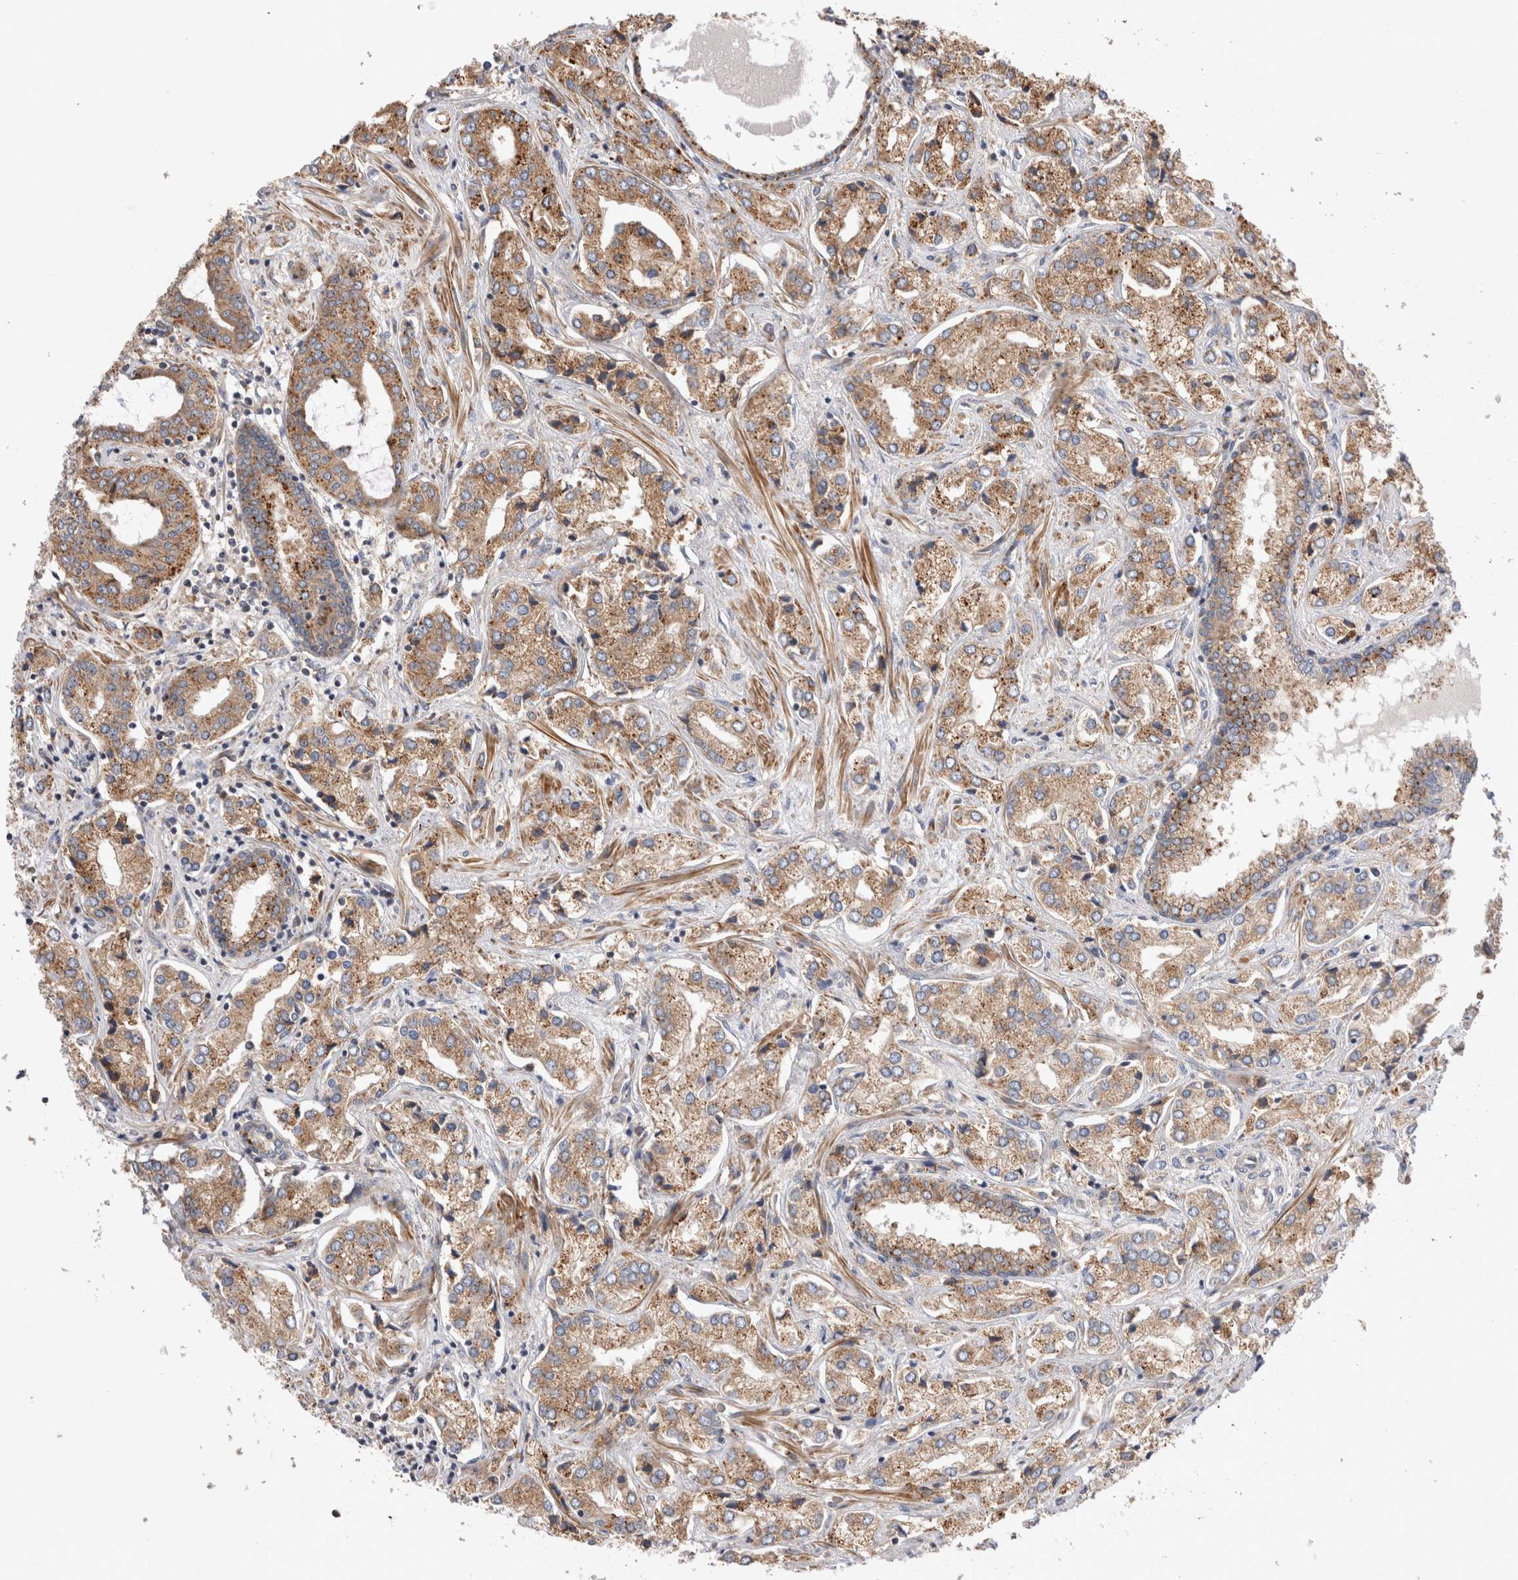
{"staining": {"intensity": "moderate", "quantity": ">75%", "location": "cytoplasmic/membranous"}, "tissue": "prostate cancer", "cell_type": "Tumor cells", "image_type": "cancer", "snomed": [{"axis": "morphology", "description": "Adenocarcinoma, High grade"}, {"axis": "topography", "description": "Prostate"}], "caption": "Protein positivity by immunohistochemistry shows moderate cytoplasmic/membranous expression in about >75% of tumor cells in high-grade adenocarcinoma (prostate). The protein is stained brown, and the nuclei are stained in blue (DAB IHC with brightfield microscopy, high magnification).", "gene": "PDCD10", "patient": {"sex": "male", "age": 66}}